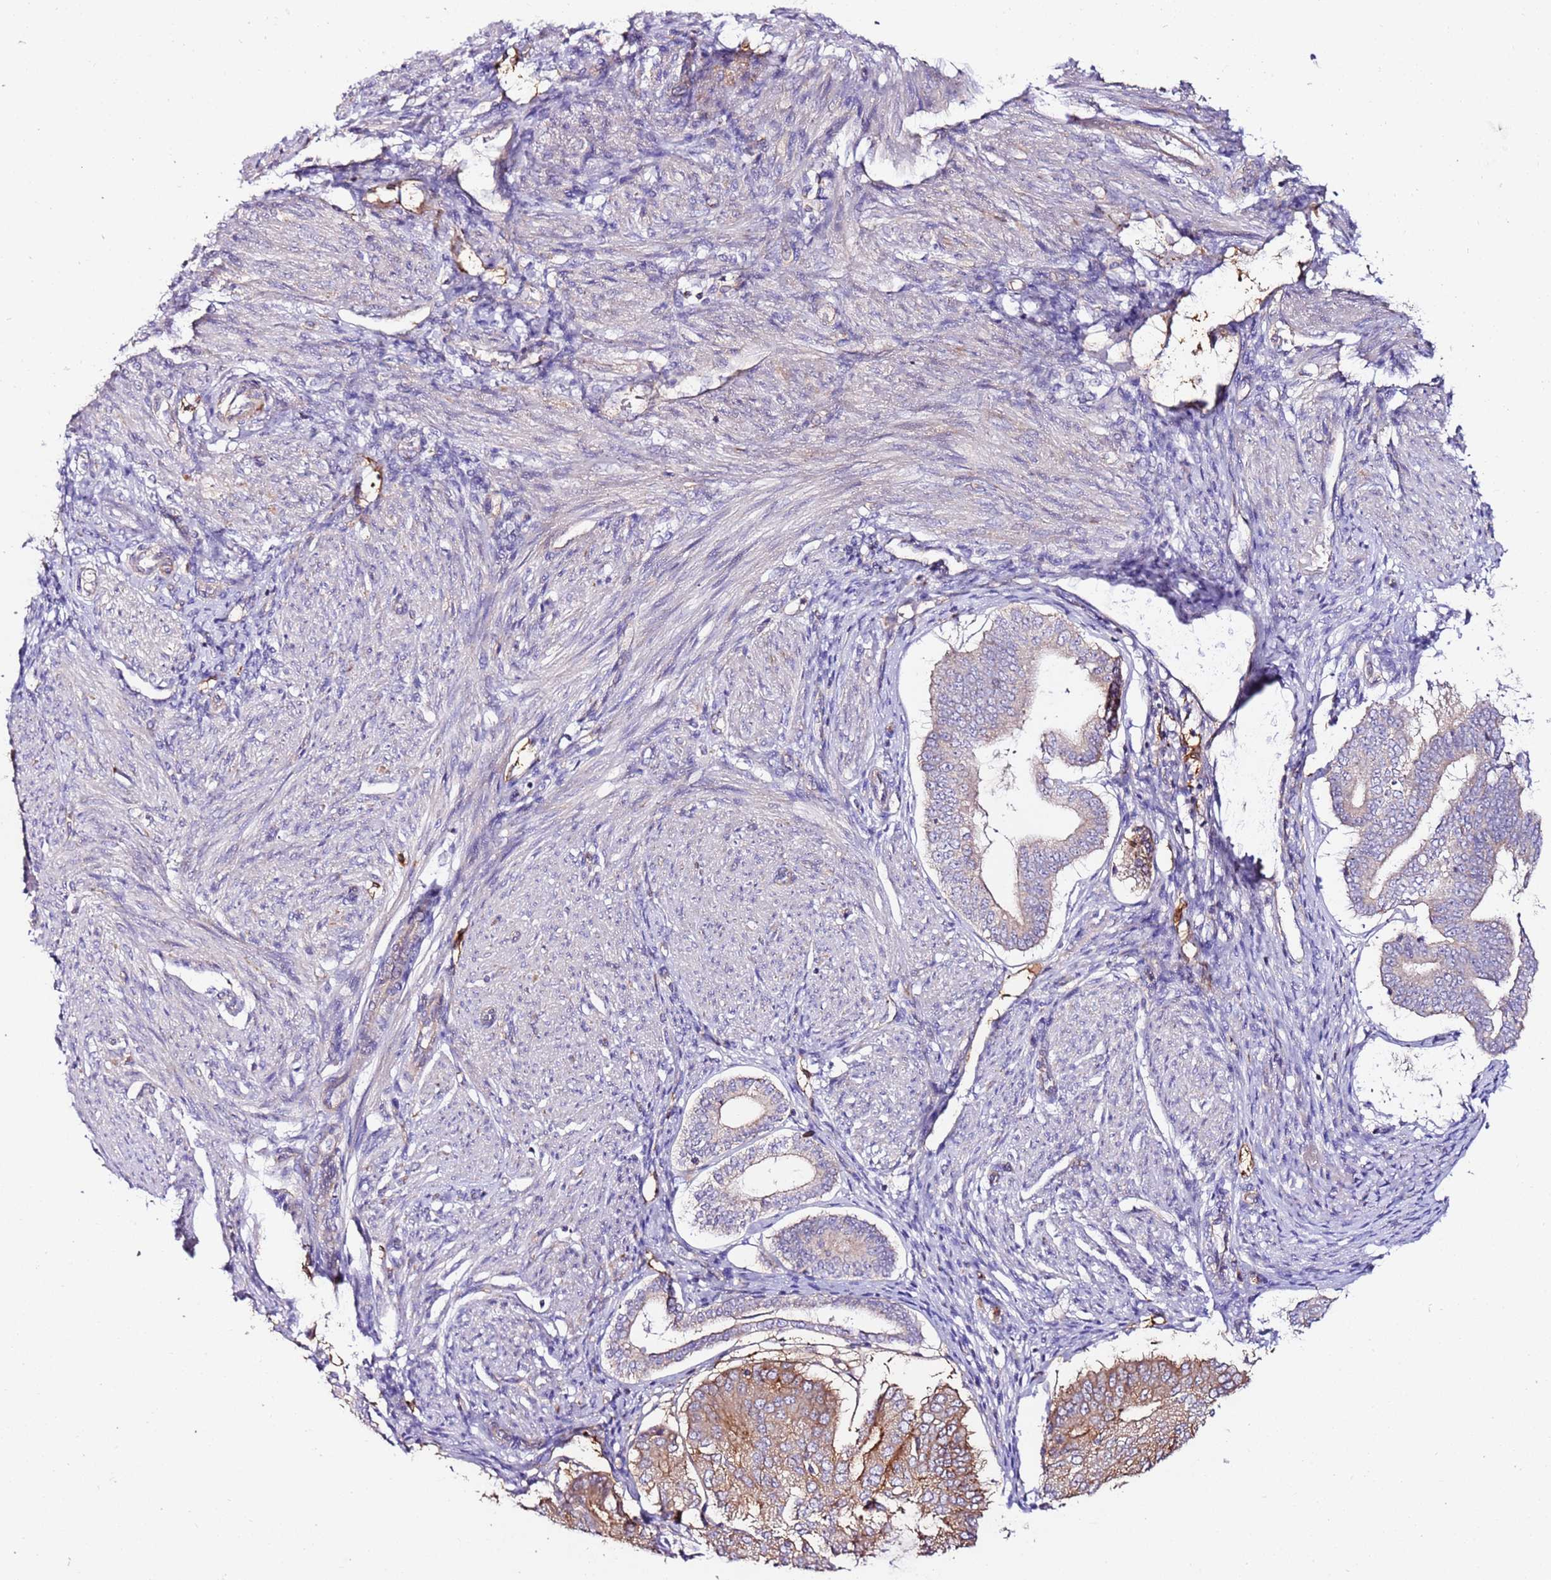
{"staining": {"intensity": "moderate", "quantity": "25%-75%", "location": "cytoplasmic/membranous"}, "tissue": "endometrial cancer", "cell_type": "Tumor cells", "image_type": "cancer", "snomed": [{"axis": "morphology", "description": "Adenocarcinoma, NOS"}, {"axis": "topography", "description": "Endometrium"}], "caption": "Protein expression analysis of human adenocarcinoma (endometrial) reveals moderate cytoplasmic/membranous staining in approximately 25%-75% of tumor cells.", "gene": "FLVCR1", "patient": {"sex": "female", "age": 81}}